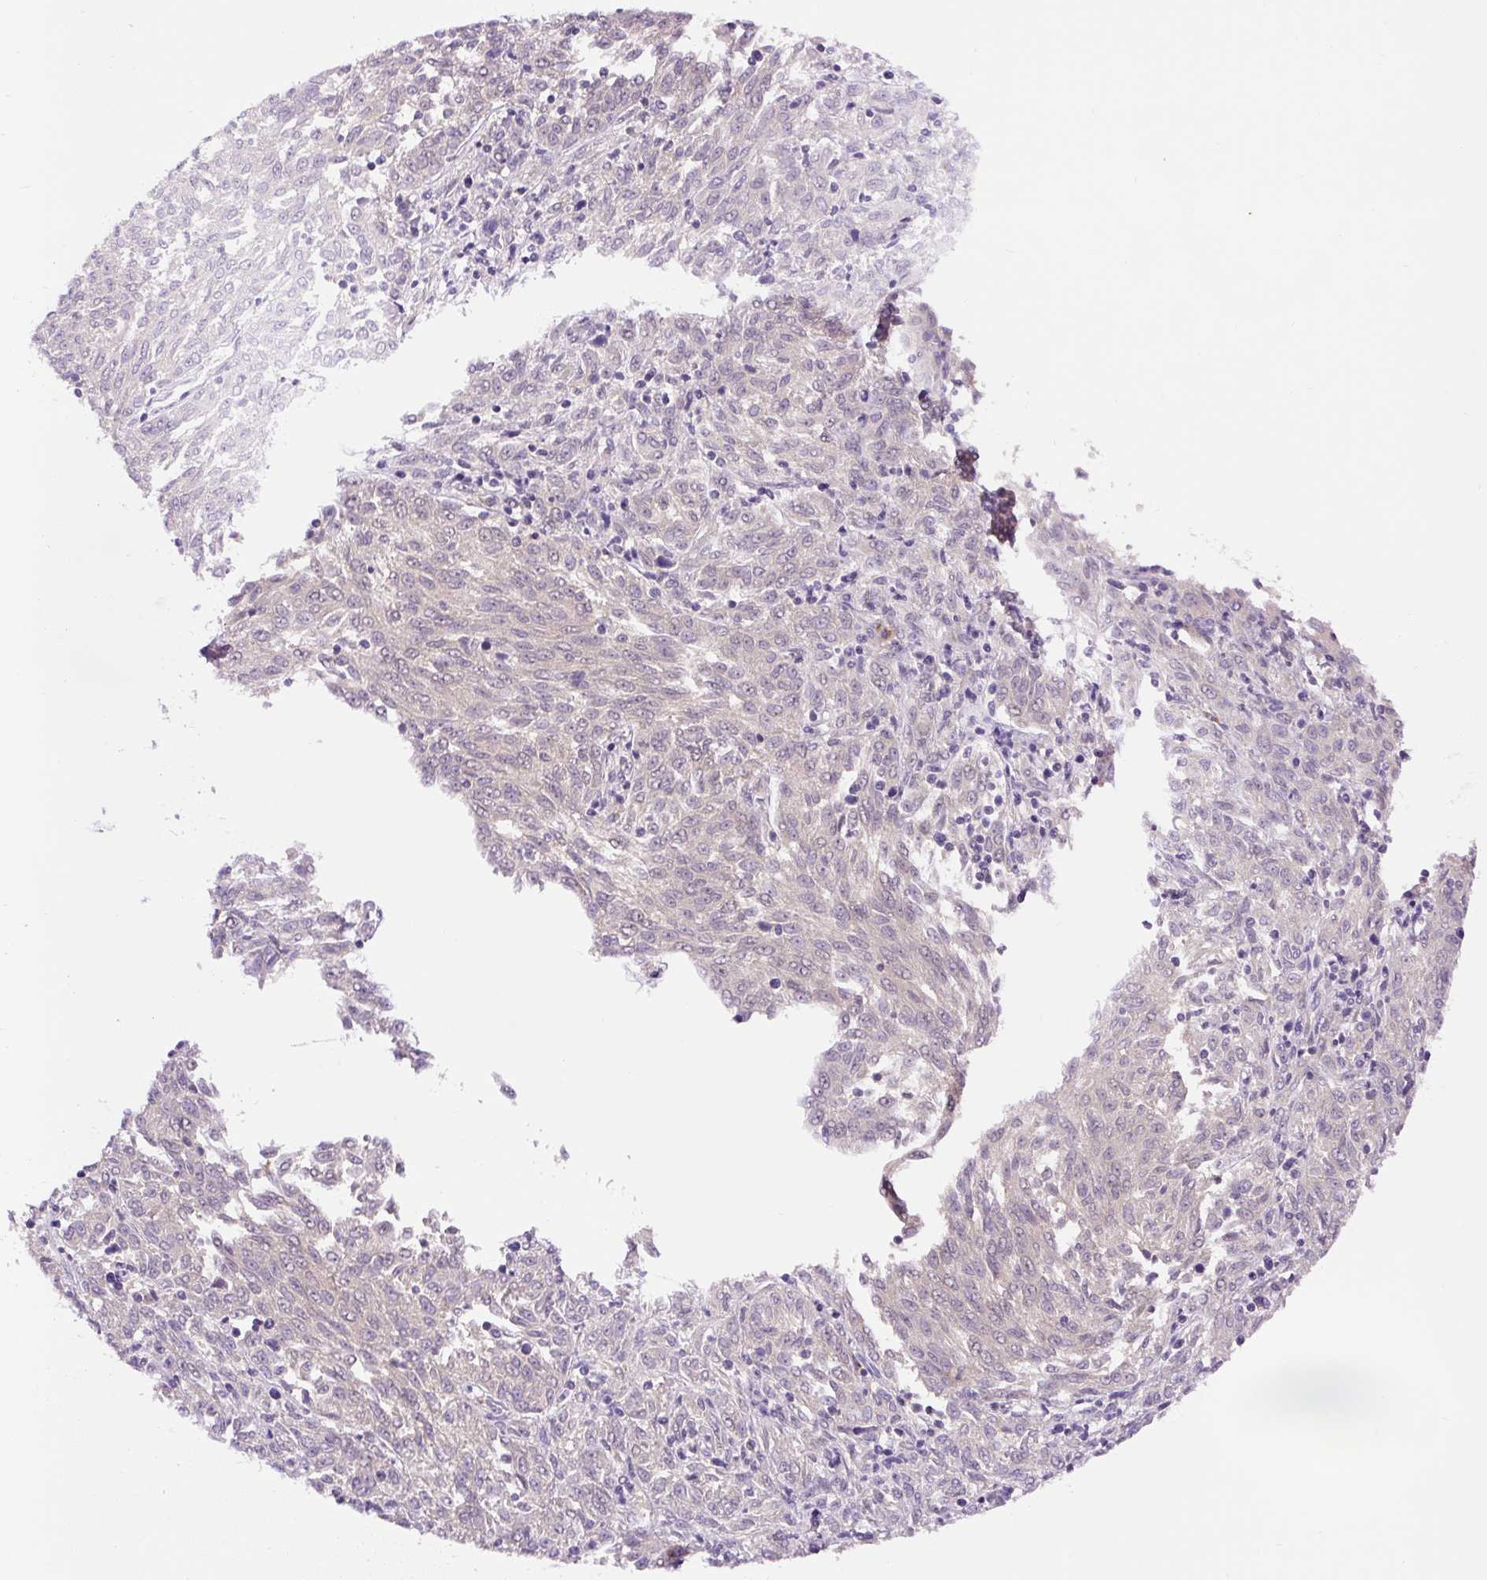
{"staining": {"intensity": "negative", "quantity": "none", "location": "none"}, "tissue": "melanoma", "cell_type": "Tumor cells", "image_type": "cancer", "snomed": [{"axis": "morphology", "description": "Malignant melanoma, NOS"}, {"axis": "topography", "description": "Skin"}], "caption": "An IHC micrograph of malignant melanoma is shown. There is no staining in tumor cells of malignant melanoma.", "gene": "LHFPL5", "patient": {"sex": "female", "age": 72}}